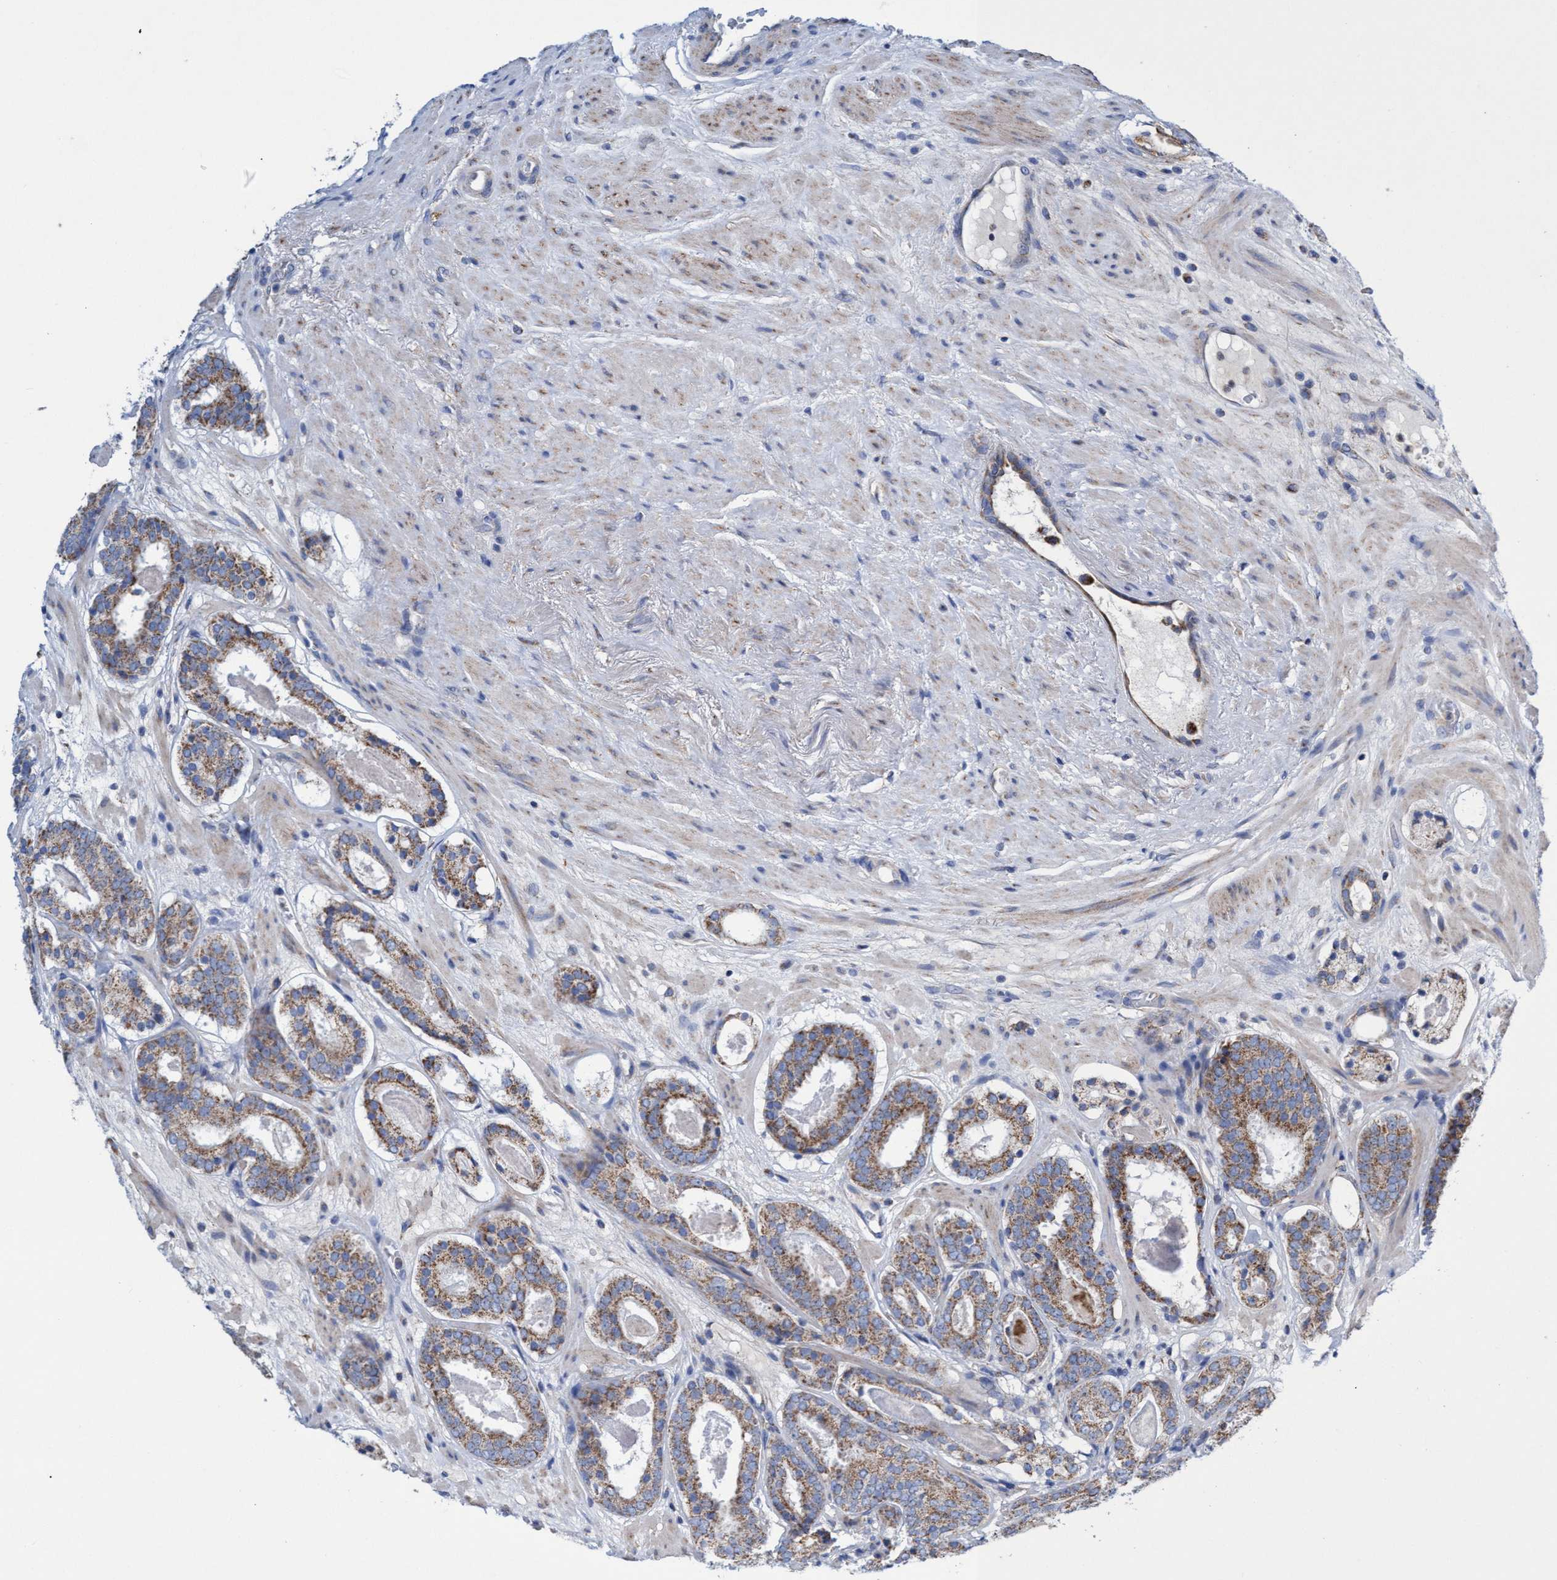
{"staining": {"intensity": "moderate", "quantity": ">75%", "location": "cytoplasmic/membranous"}, "tissue": "prostate cancer", "cell_type": "Tumor cells", "image_type": "cancer", "snomed": [{"axis": "morphology", "description": "Adenocarcinoma, Low grade"}, {"axis": "topography", "description": "Prostate"}], "caption": "A medium amount of moderate cytoplasmic/membranous staining is present in approximately >75% of tumor cells in prostate adenocarcinoma (low-grade) tissue.", "gene": "ZNF750", "patient": {"sex": "male", "age": 69}}